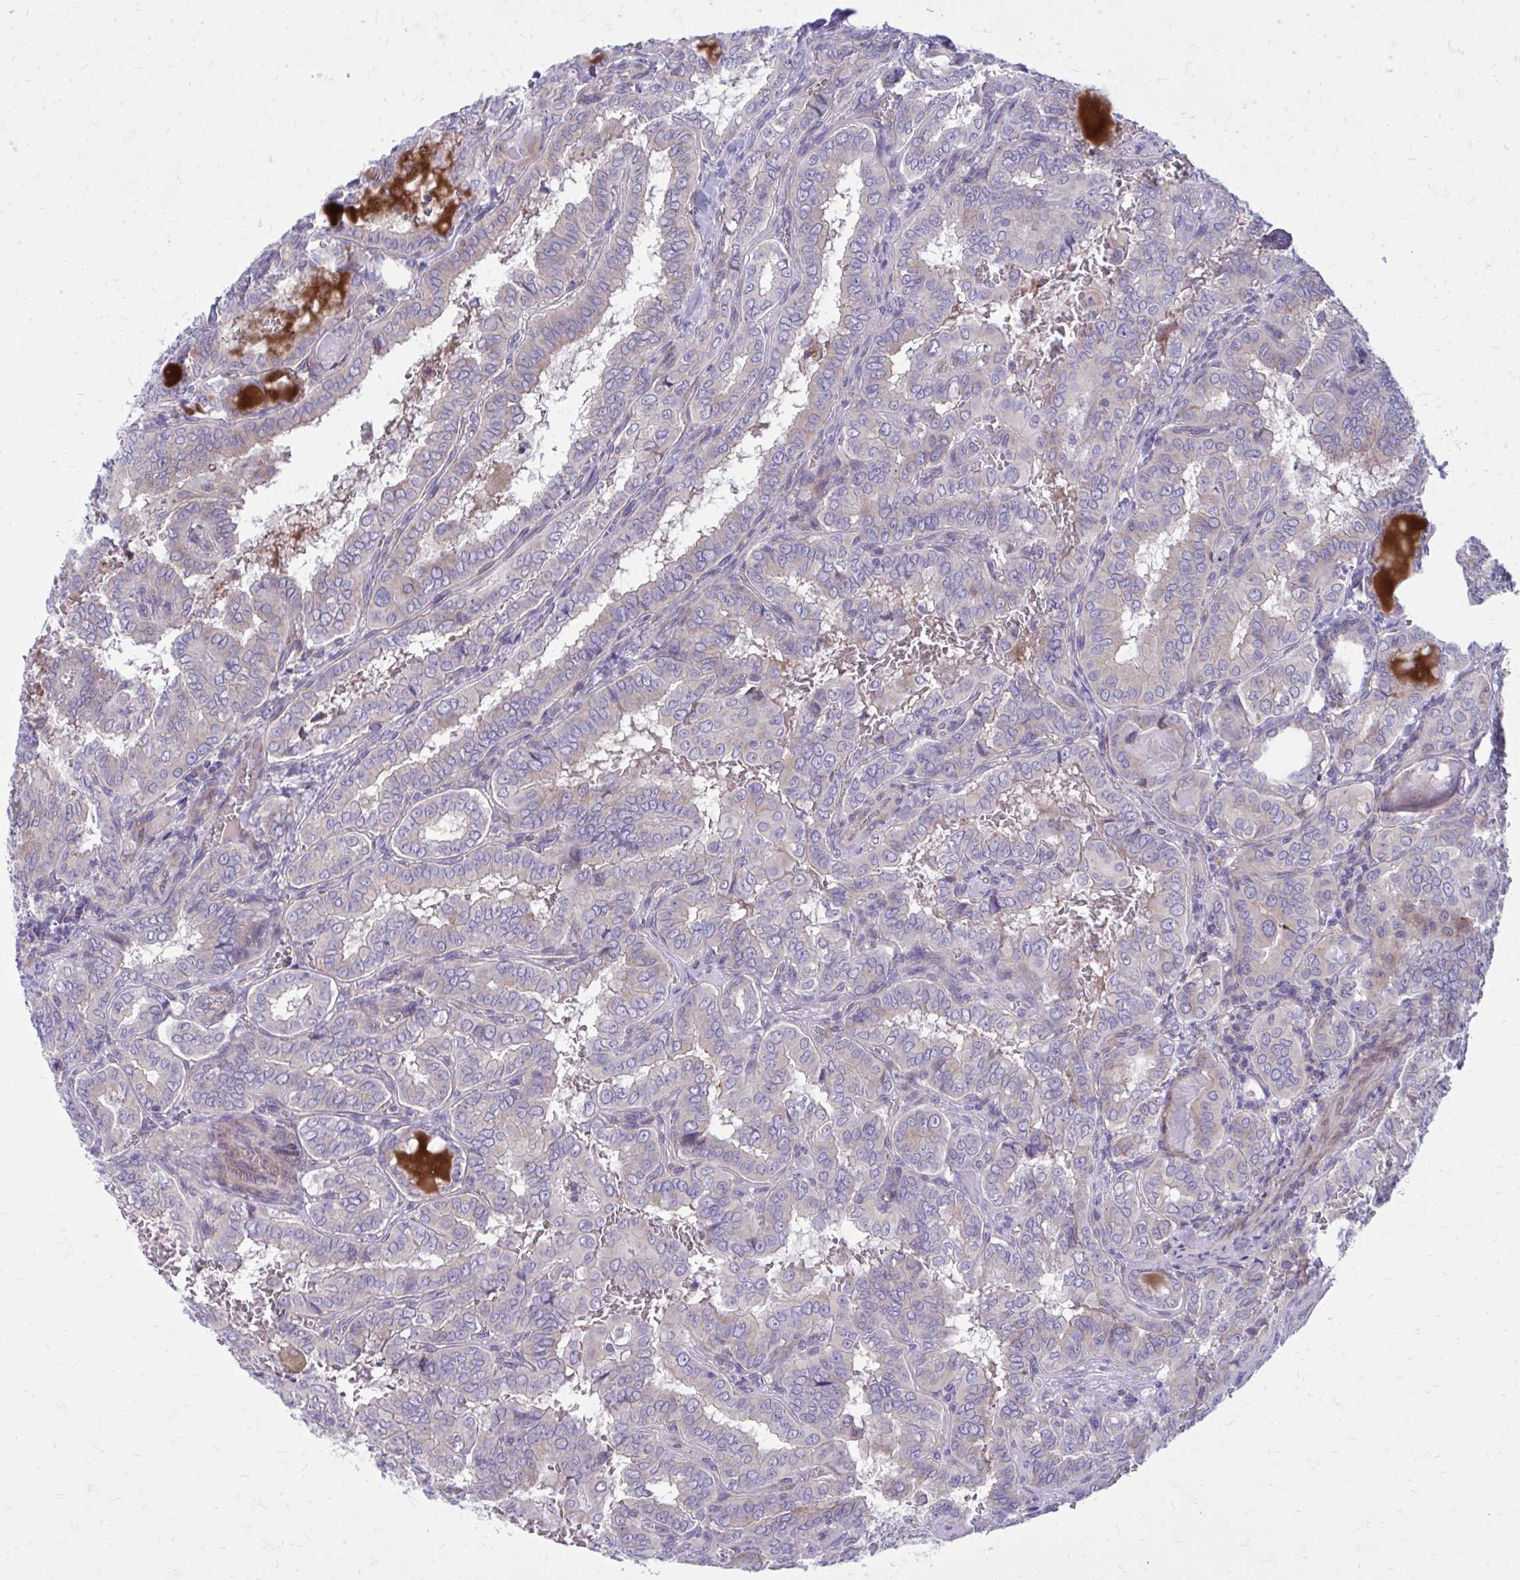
{"staining": {"intensity": "negative", "quantity": "none", "location": "none"}, "tissue": "thyroid cancer", "cell_type": "Tumor cells", "image_type": "cancer", "snomed": [{"axis": "morphology", "description": "Papillary adenocarcinoma, NOS"}, {"axis": "topography", "description": "Thyroid gland"}], "caption": "Thyroid cancer (papillary adenocarcinoma) stained for a protein using immunohistochemistry demonstrates no positivity tumor cells.", "gene": "GIGYF2", "patient": {"sex": "female", "age": 46}}